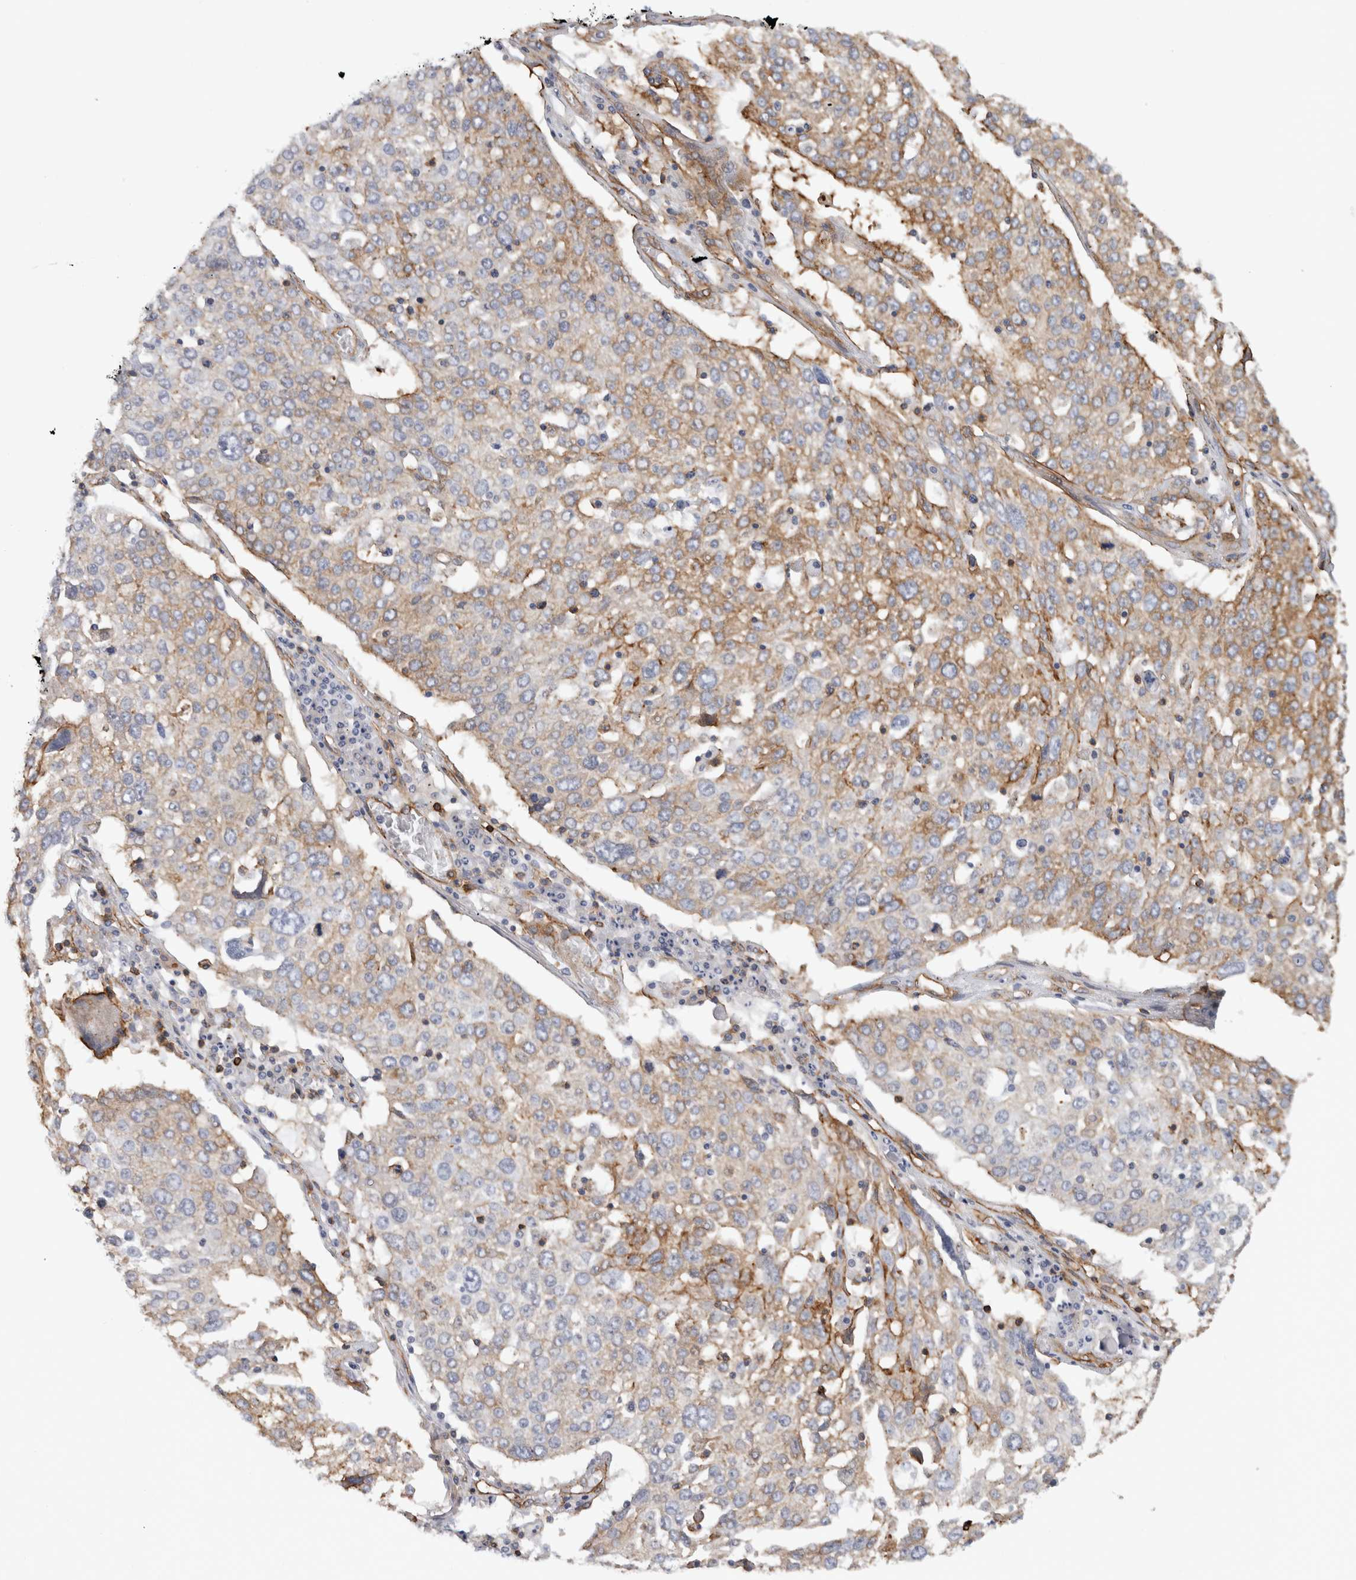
{"staining": {"intensity": "moderate", "quantity": "25%-75%", "location": "cytoplasmic/membranous"}, "tissue": "lung cancer", "cell_type": "Tumor cells", "image_type": "cancer", "snomed": [{"axis": "morphology", "description": "Squamous cell carcinoma, NOS"}, {"axis": "topography", "description": "Lung"}], "caption": "Tumor cells exhibit medium levels of moderate cytoplasmic/membranous expression in about 25%-75% of cells in human lung cancer (squamous cell carcinoma). Ihc stains the protein in brown and the nuclei are stained blue.", "gene": "AHNAK", "patient": {"sex": "male", "age": 65}}